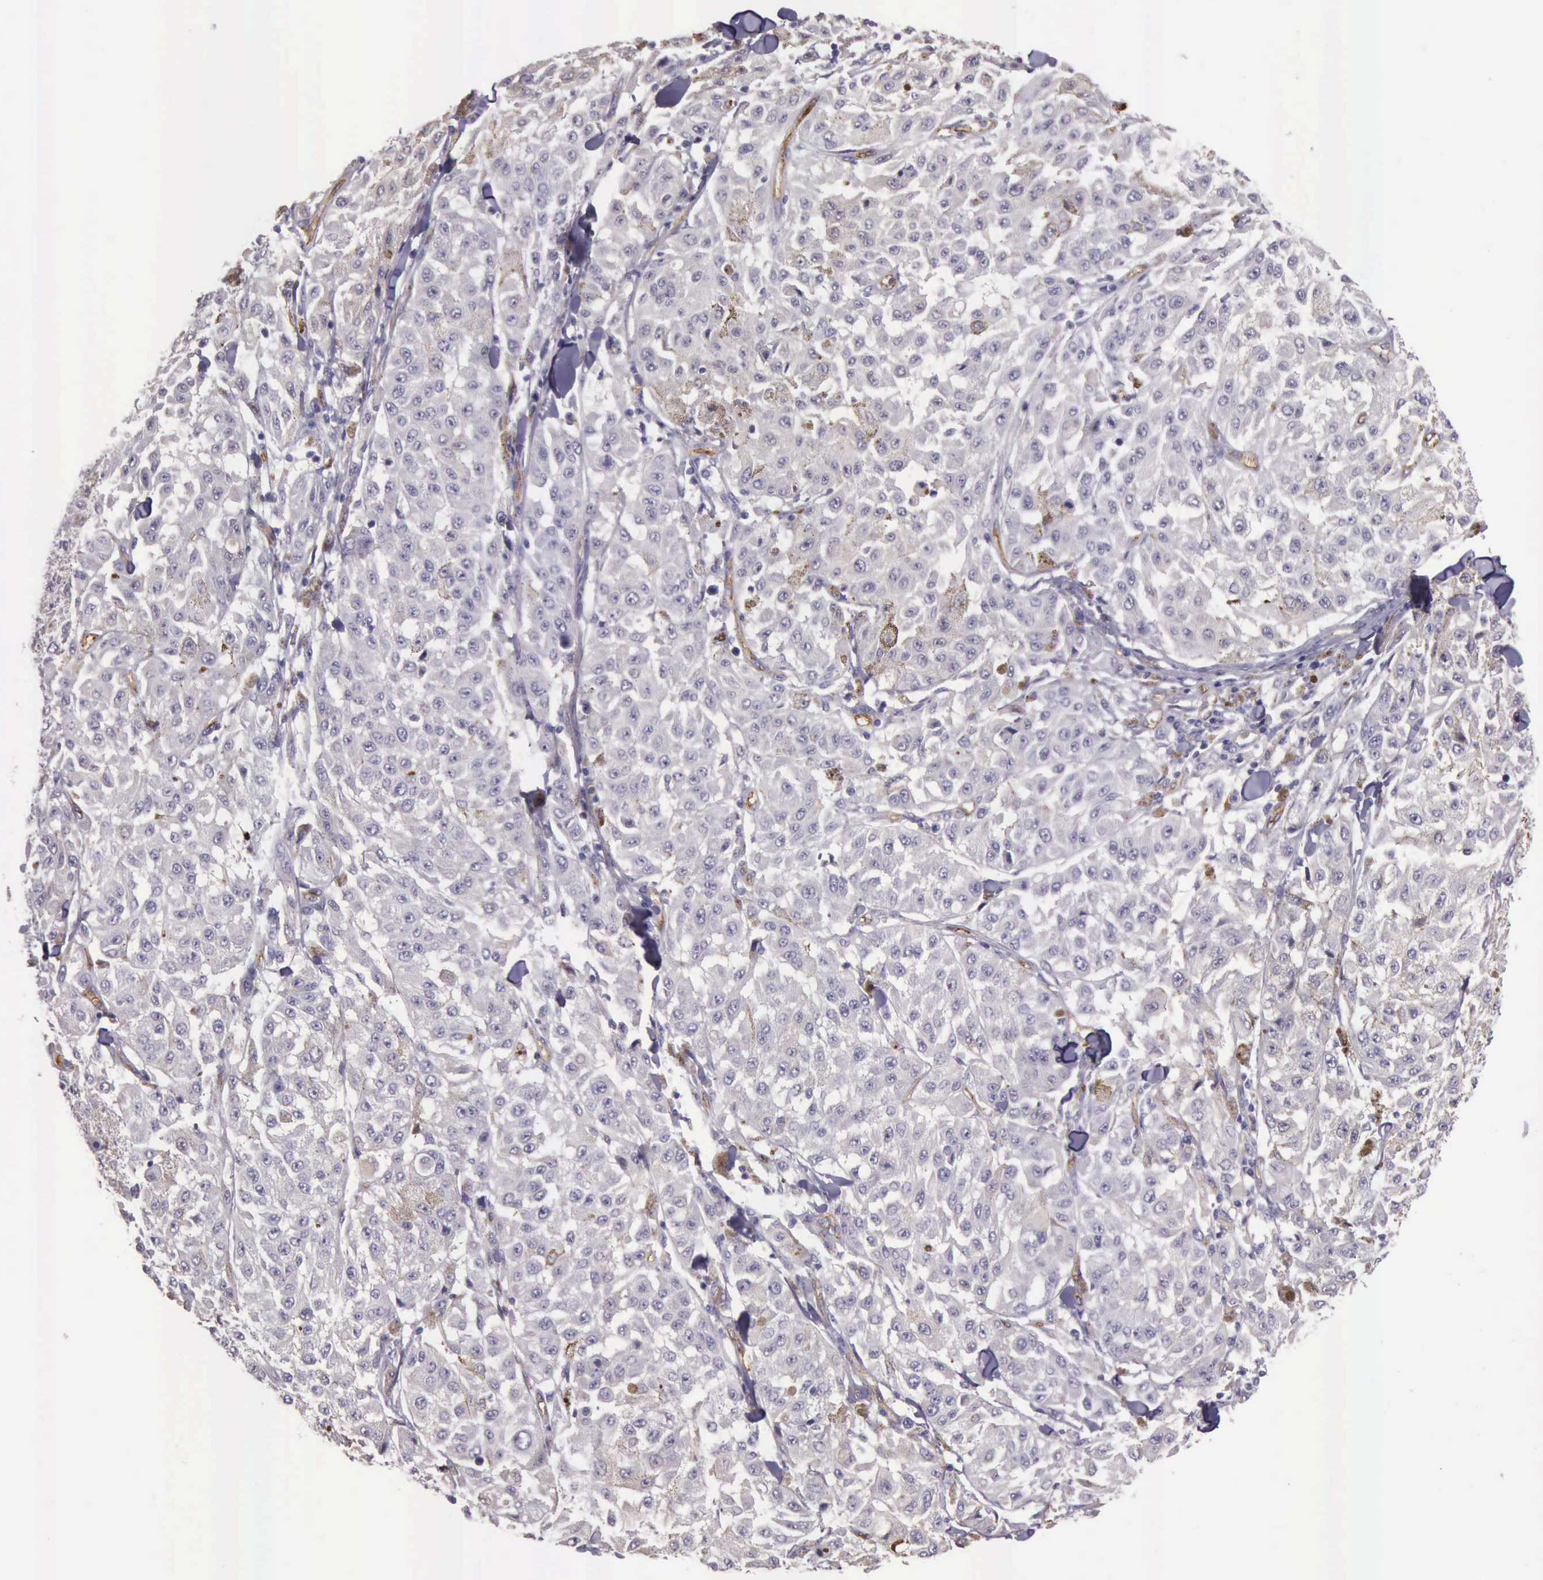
{"staining": {"intensity": "negative", "quantity": "none", "location": "none"}, "tissue": "melanoma", "cell_type": "Tumor cells", "image_type": "cancer", "snomed": [{"axis": "morphology", "description": "Malignant melanoma, NOS"}, {"axis": "topography", "description": "Skin"}], "caption": "This image is of melanoma stained with immunohistochemistry (IHC) to label a protein in brown with the nuclei are counter-stained blue. There is no expression in tumor cells. (DAB immunohistochemistry (IHC) with hematoxylin counter stain).", "gene": "TCEANC", "patient": {"sex": "female", "age": 64}}